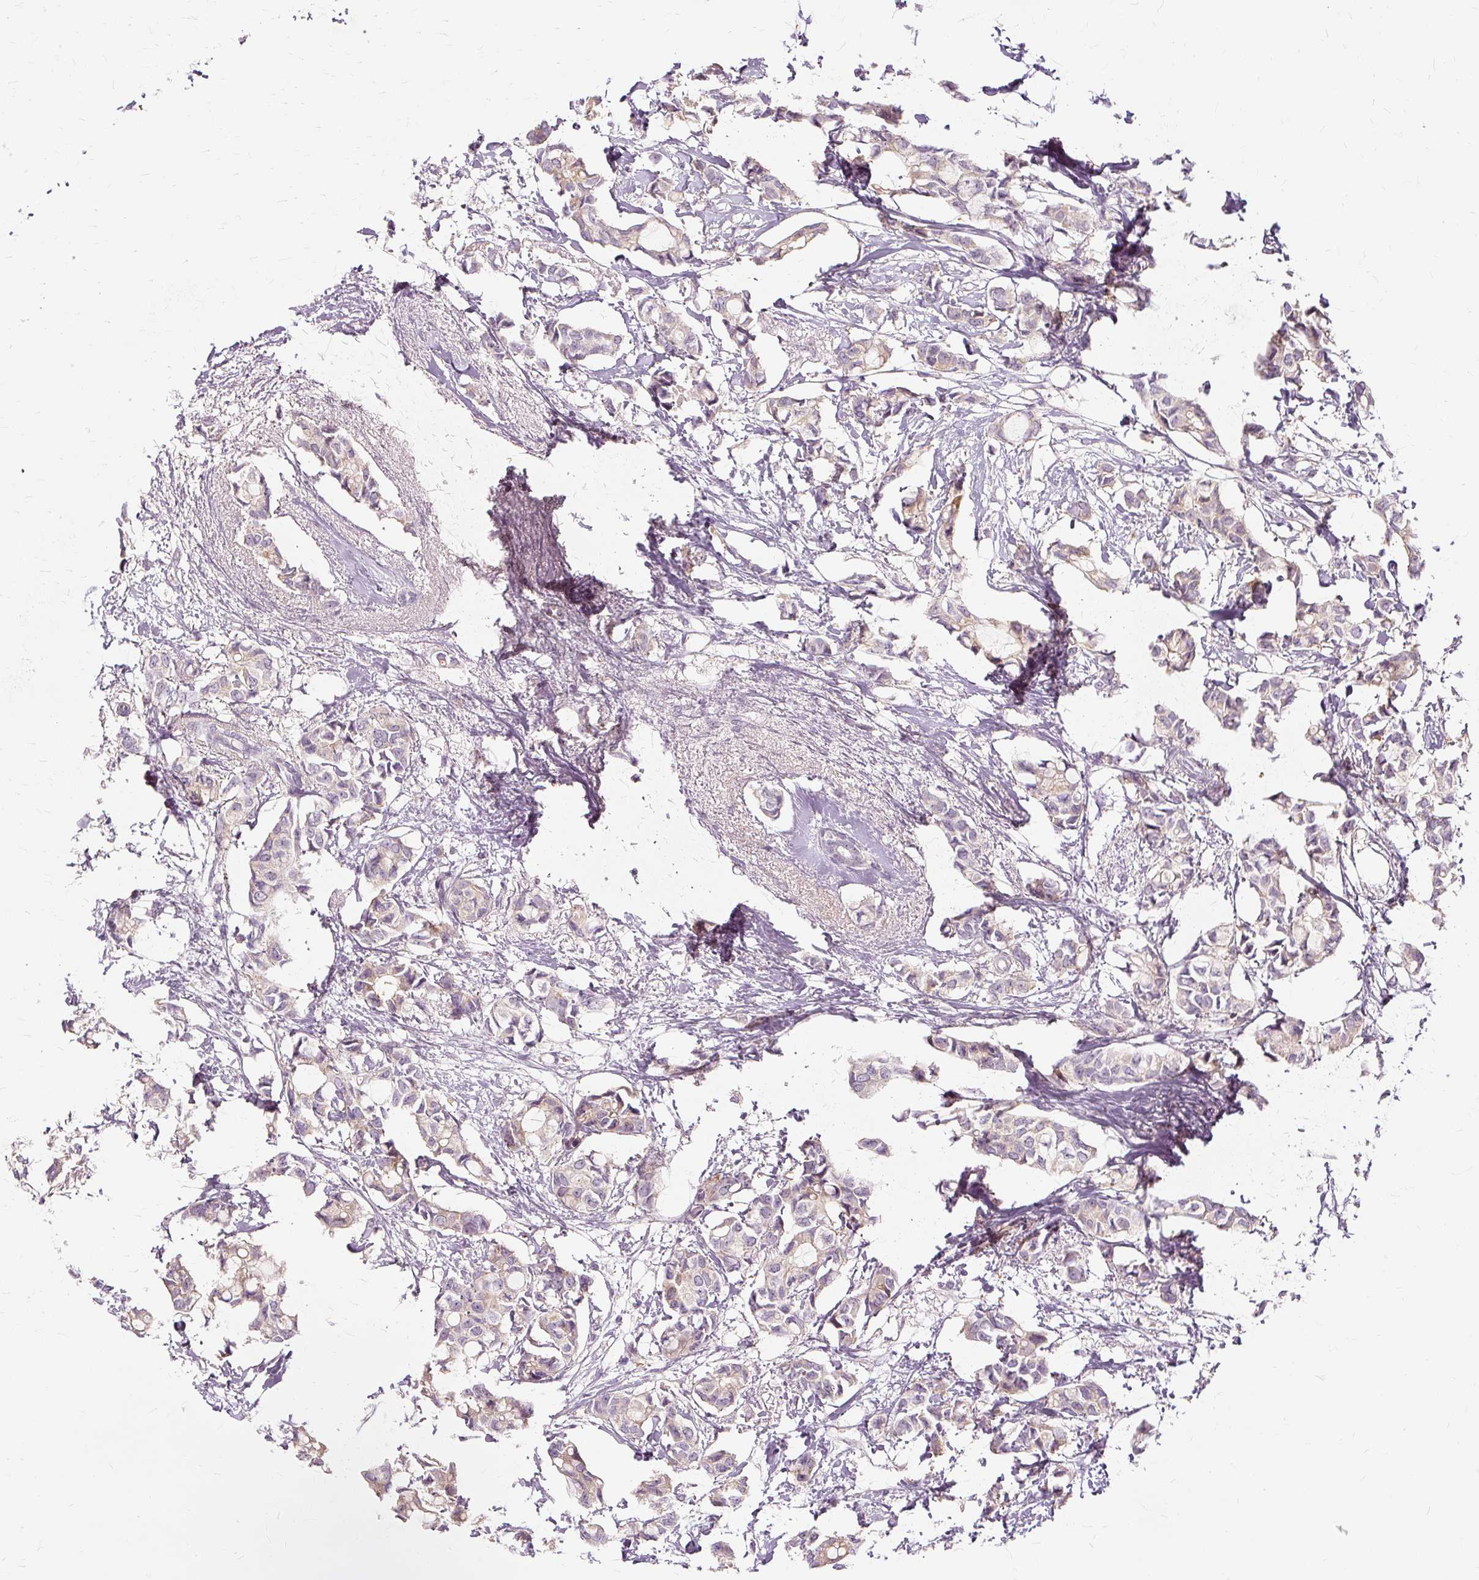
{"staining": {"intensity": "moderate", "quantity": "<25%", "location": "cytoplasmic/membranous"}, "tissue": "breast cancer", "cell_type": "Tumor cells", "image_type": "cancer", "snomed": [{"axis": "morphology", "description": "Duct carcinoma"}, {"axis": "topography", "description": "Breast"}], "caption": "Immunohistochemistry staining of infiltrating ductal carcinoma (breast), which reveals low levels of moderate cytoplasmic/membranous positivity in approximately <25% of tumor cells indicating moderate cytoplasmic/membranous protein positivity. The staining was performed using DAB (brown) for protein detection and nuclei were counterstained in hematoxylin (blue).", "gene": "MMACHC", "patient": {"sex": "female", "age": 73}}